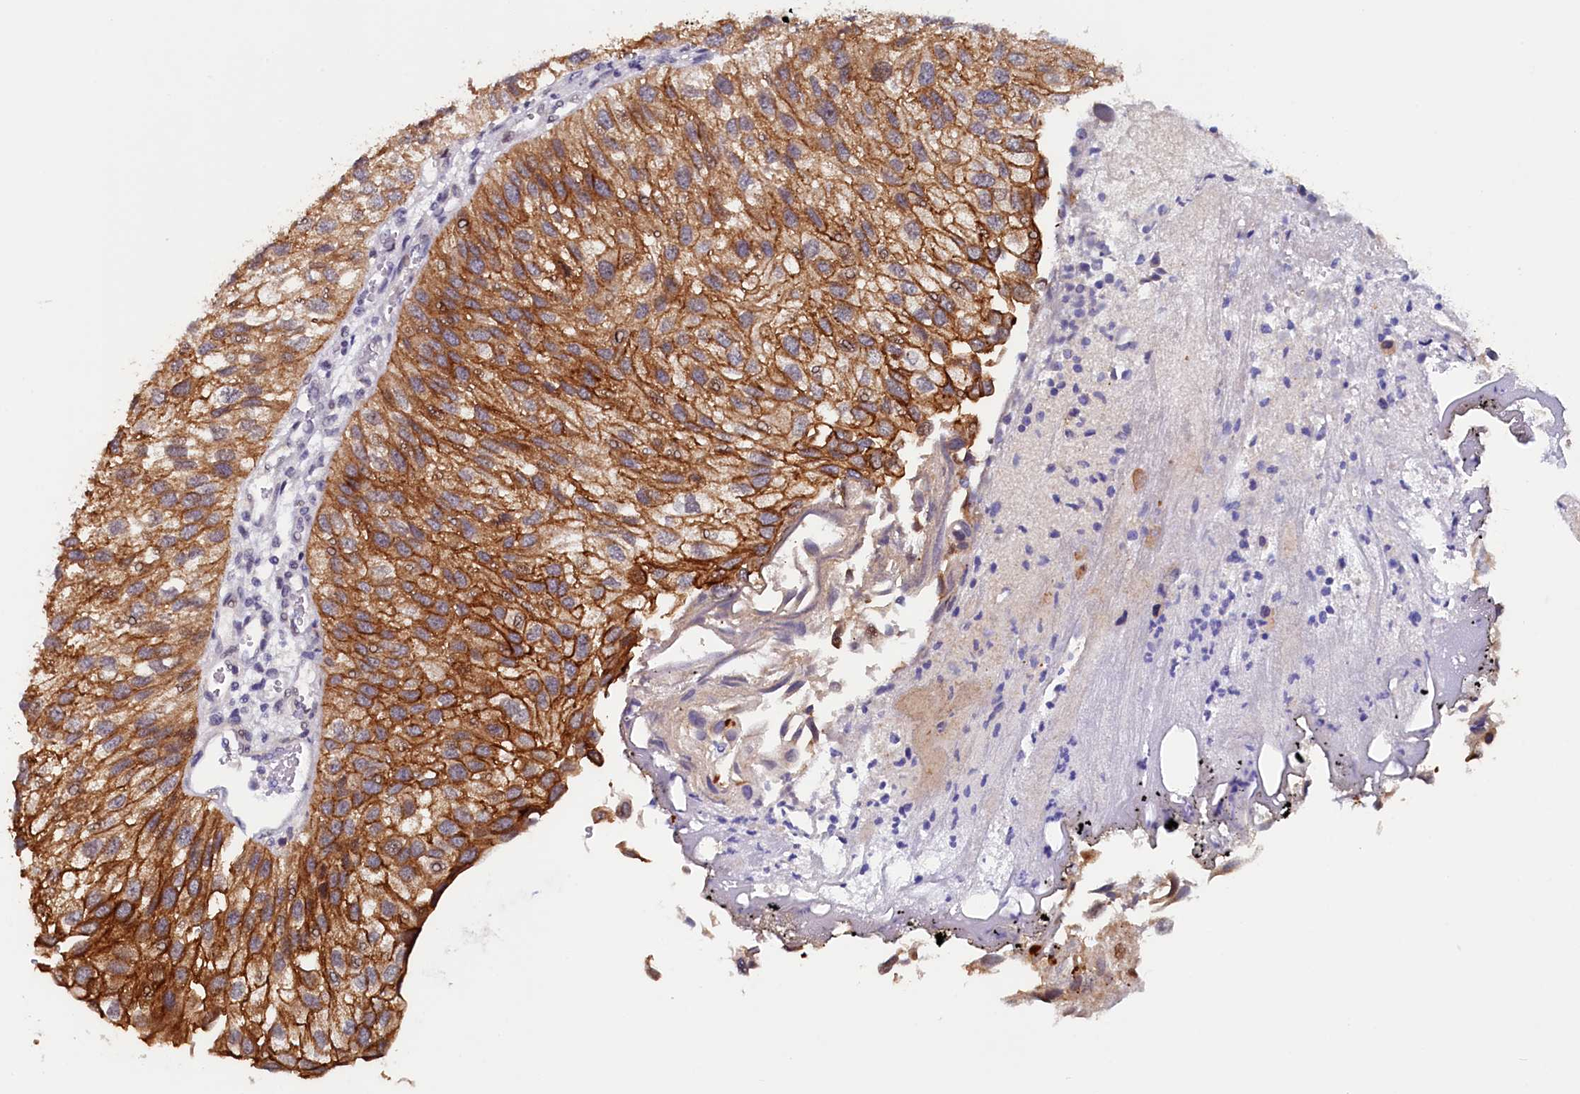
{"staining": {"intensity": "moderate", "quantity": ">75%", "location": "cytoplasmic/membranous"}, "tissue": "urothelial cancer", "cell_type": "Tumor cells", "image_type": "cancer", "snomed": [{"axis": "morphology", "description": "Urothelial carcinoma, Low grade"}, {"axis": "topography", "description": "Urinary bladder"}], "caption": "Low-grade urothelial carcinoma stained for a protein reveals moderate cytoplasmic/membranous positivity in tumor cells. (DAB IHC with brightfield microscopy, high magnification).", "gene": "PACSIN3", "patient": {"sex": "female", "age": 89}}